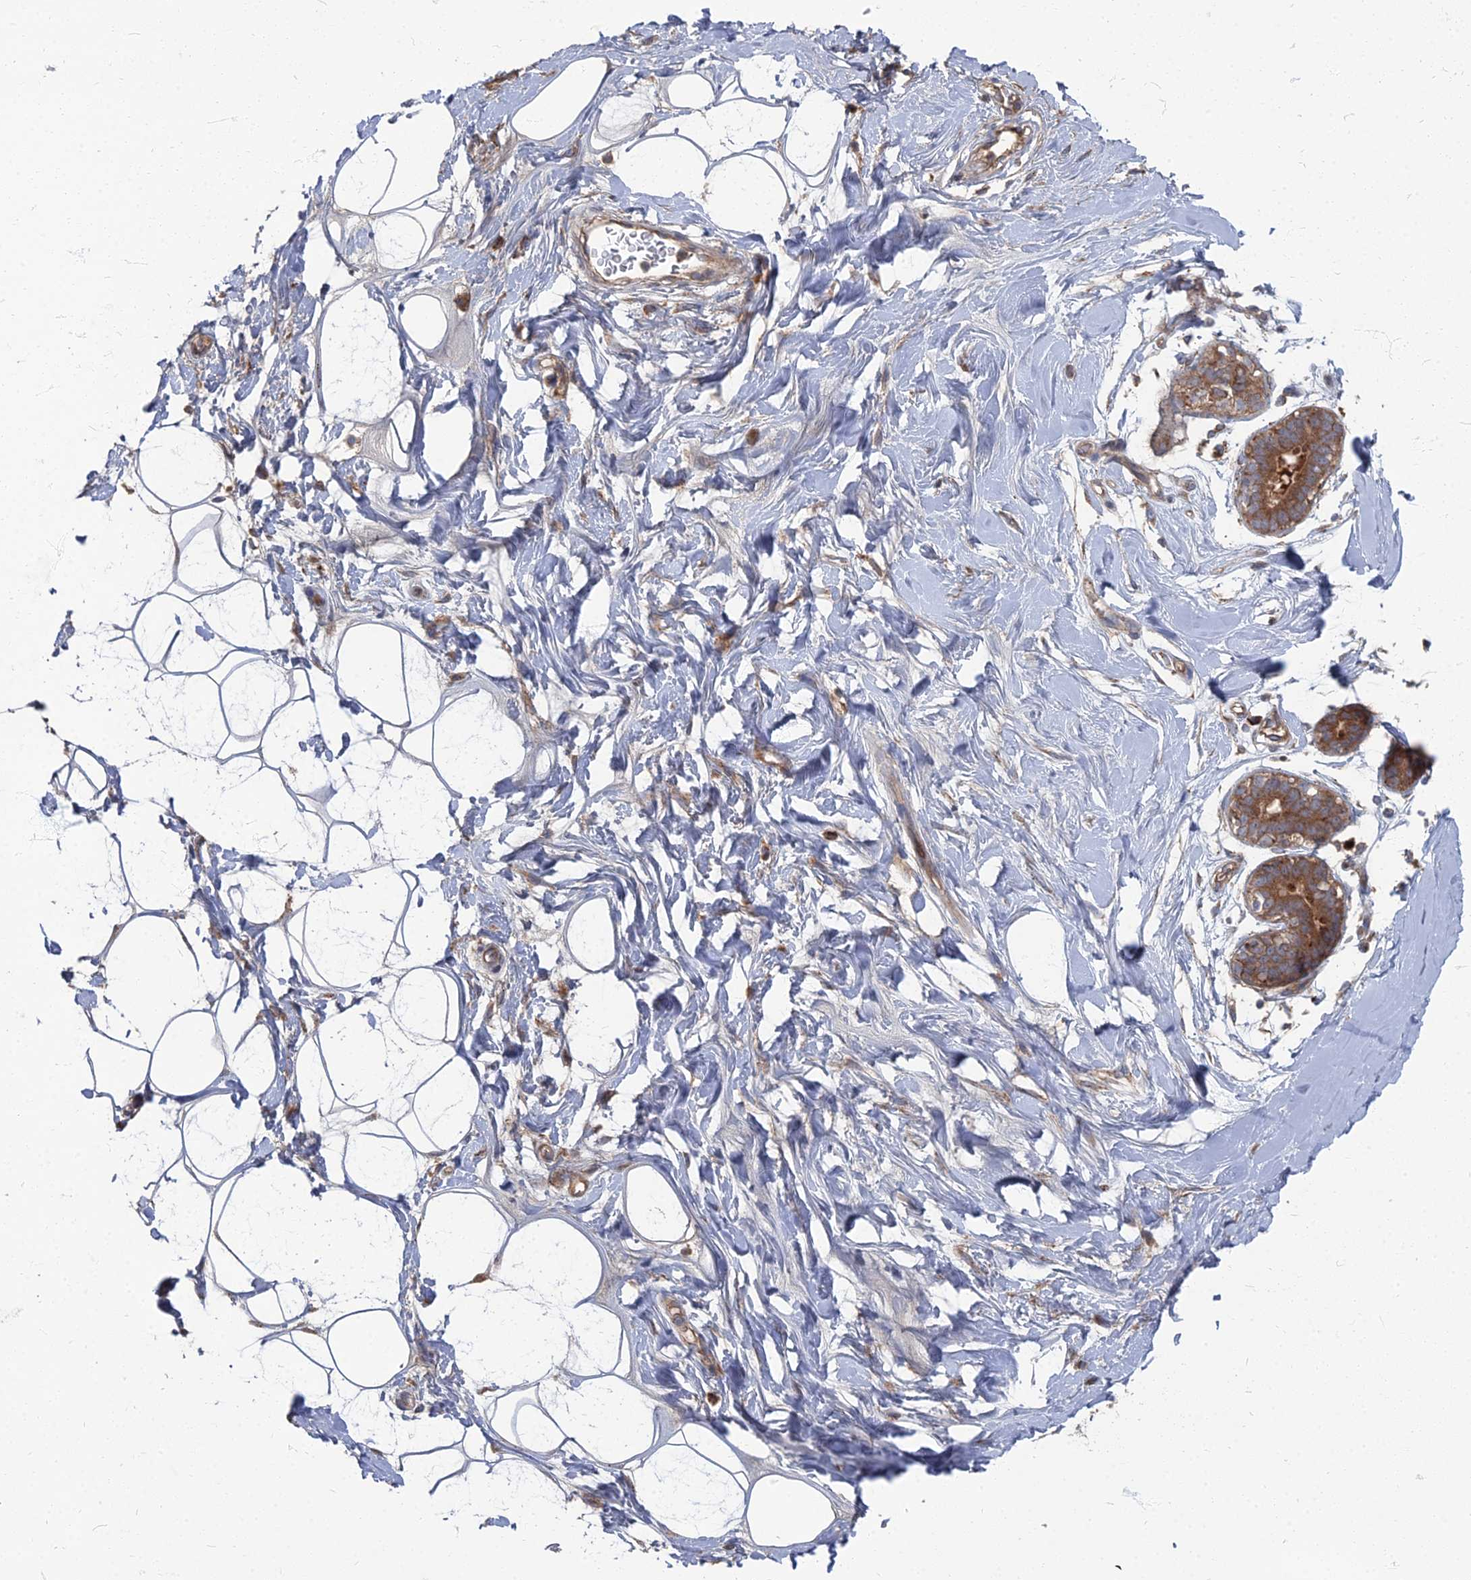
{"staining": {"intensity": "negative", "quantity": "none", "location": "none"}, "tissue": "adipose tissue", "cell_type": "Adipocytes", "image_type": "normal", "snomed": [{"axis": "morphology", "description": "Normal tissue, NOS"}, {"axis": "topography", "description": "Breast"}], "caption": "DAB immunohistochemical staining of unremarkable adipose tissue shows no significant positivity in adipocytes. (Brightfield microscopy of DAB immunohistochemistry (IHC) at high magnification).", "gene": "PPCDC", "patient": {"sex": "female", "age": 26}}